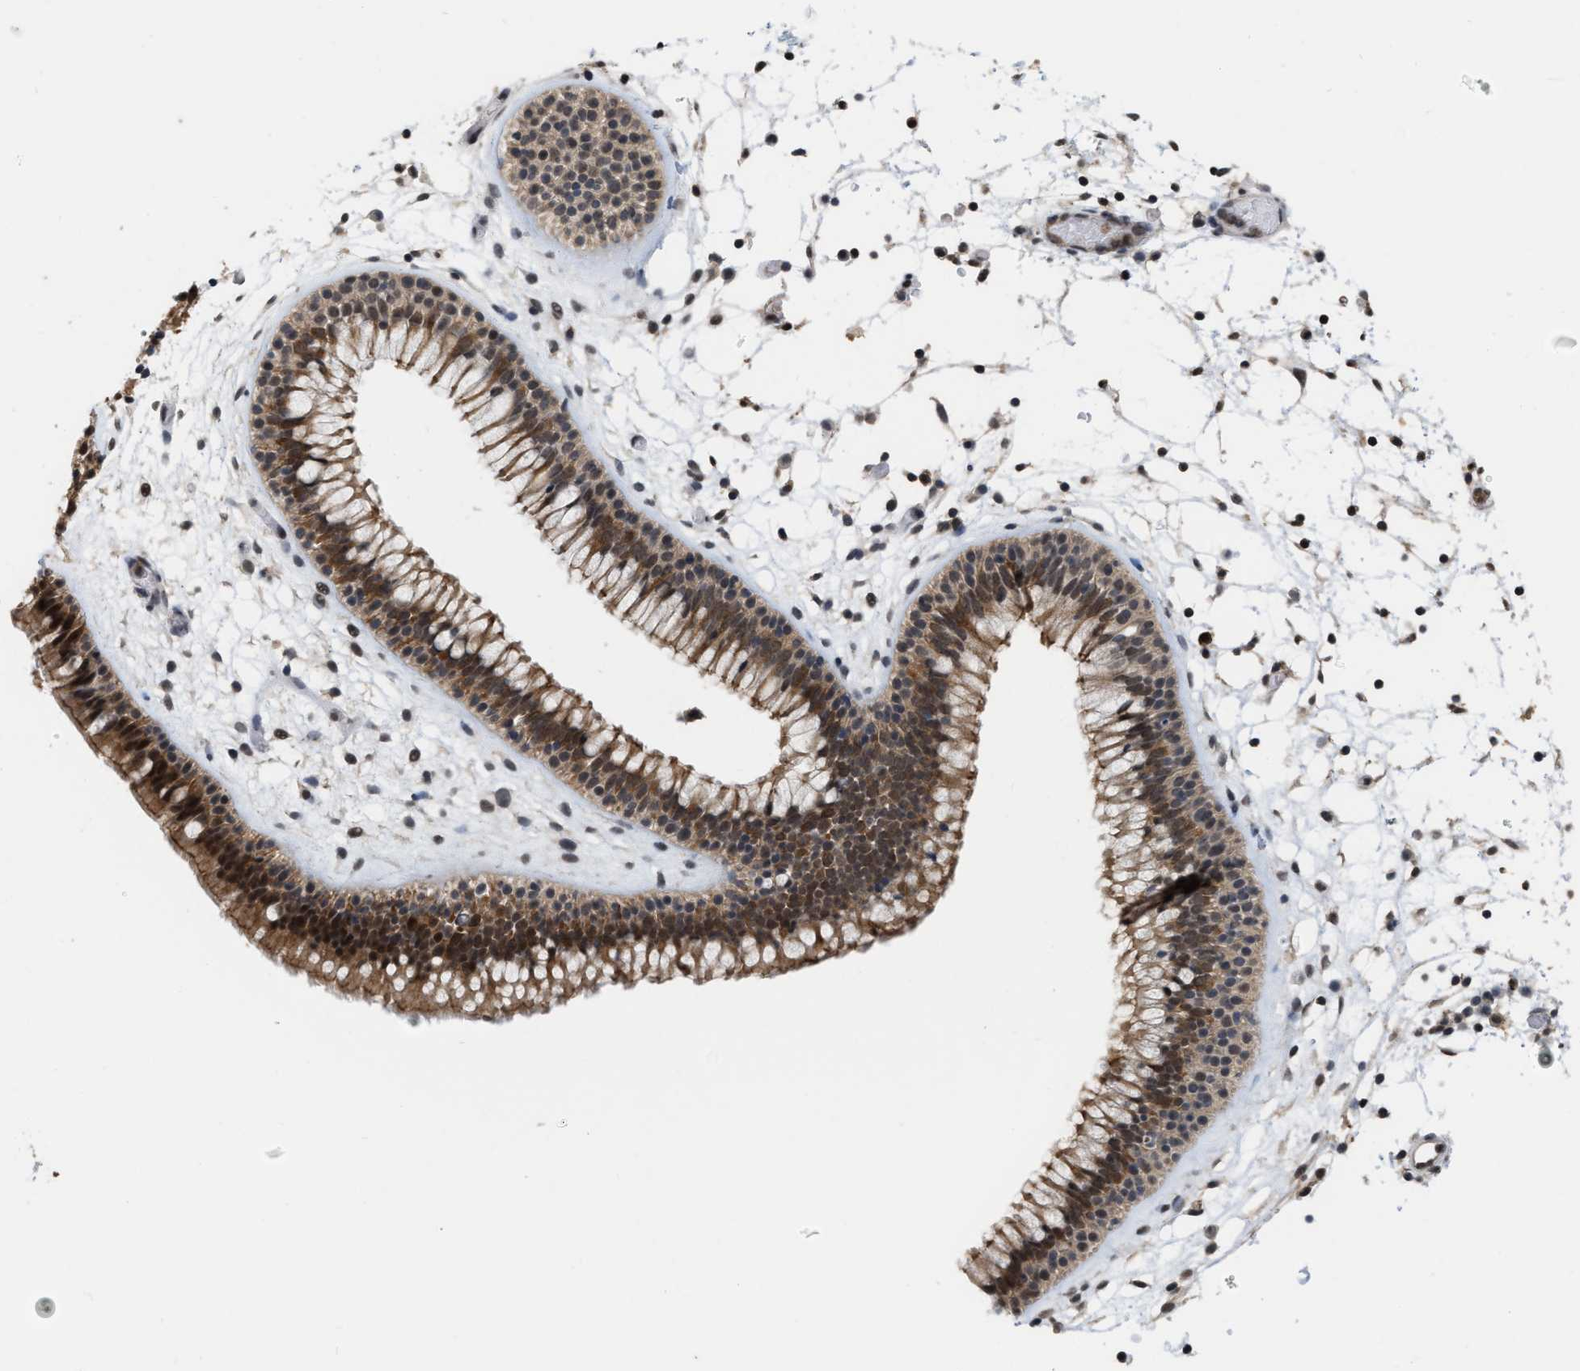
{"staining": {"intensity": "strong", "quantity": ">75%", "location": "cytoplasmic/membranous,nuclear"}, "tissue": "nasopharynx", "cell_type": "Respiratory epithelial cells", "image_type": "normal", "snomed": [{"axis": "morphology", "description": "Normal tissue, NOS"}, {"axis": "morphology", "description": "Inflammation, NOS"}, {"axis": "topography", "description": "Nasopharynx"}], "caption": "Approximately >75% of respiratory epithelial cells in benign nasopharynx exhibit strong cytoplasmic/membranous,nuclear protein positivity as visualized by brown immunohistochemical staining.", "gene": "BAIAP2L1", "patient": {"sex": "male", "age": 48}}